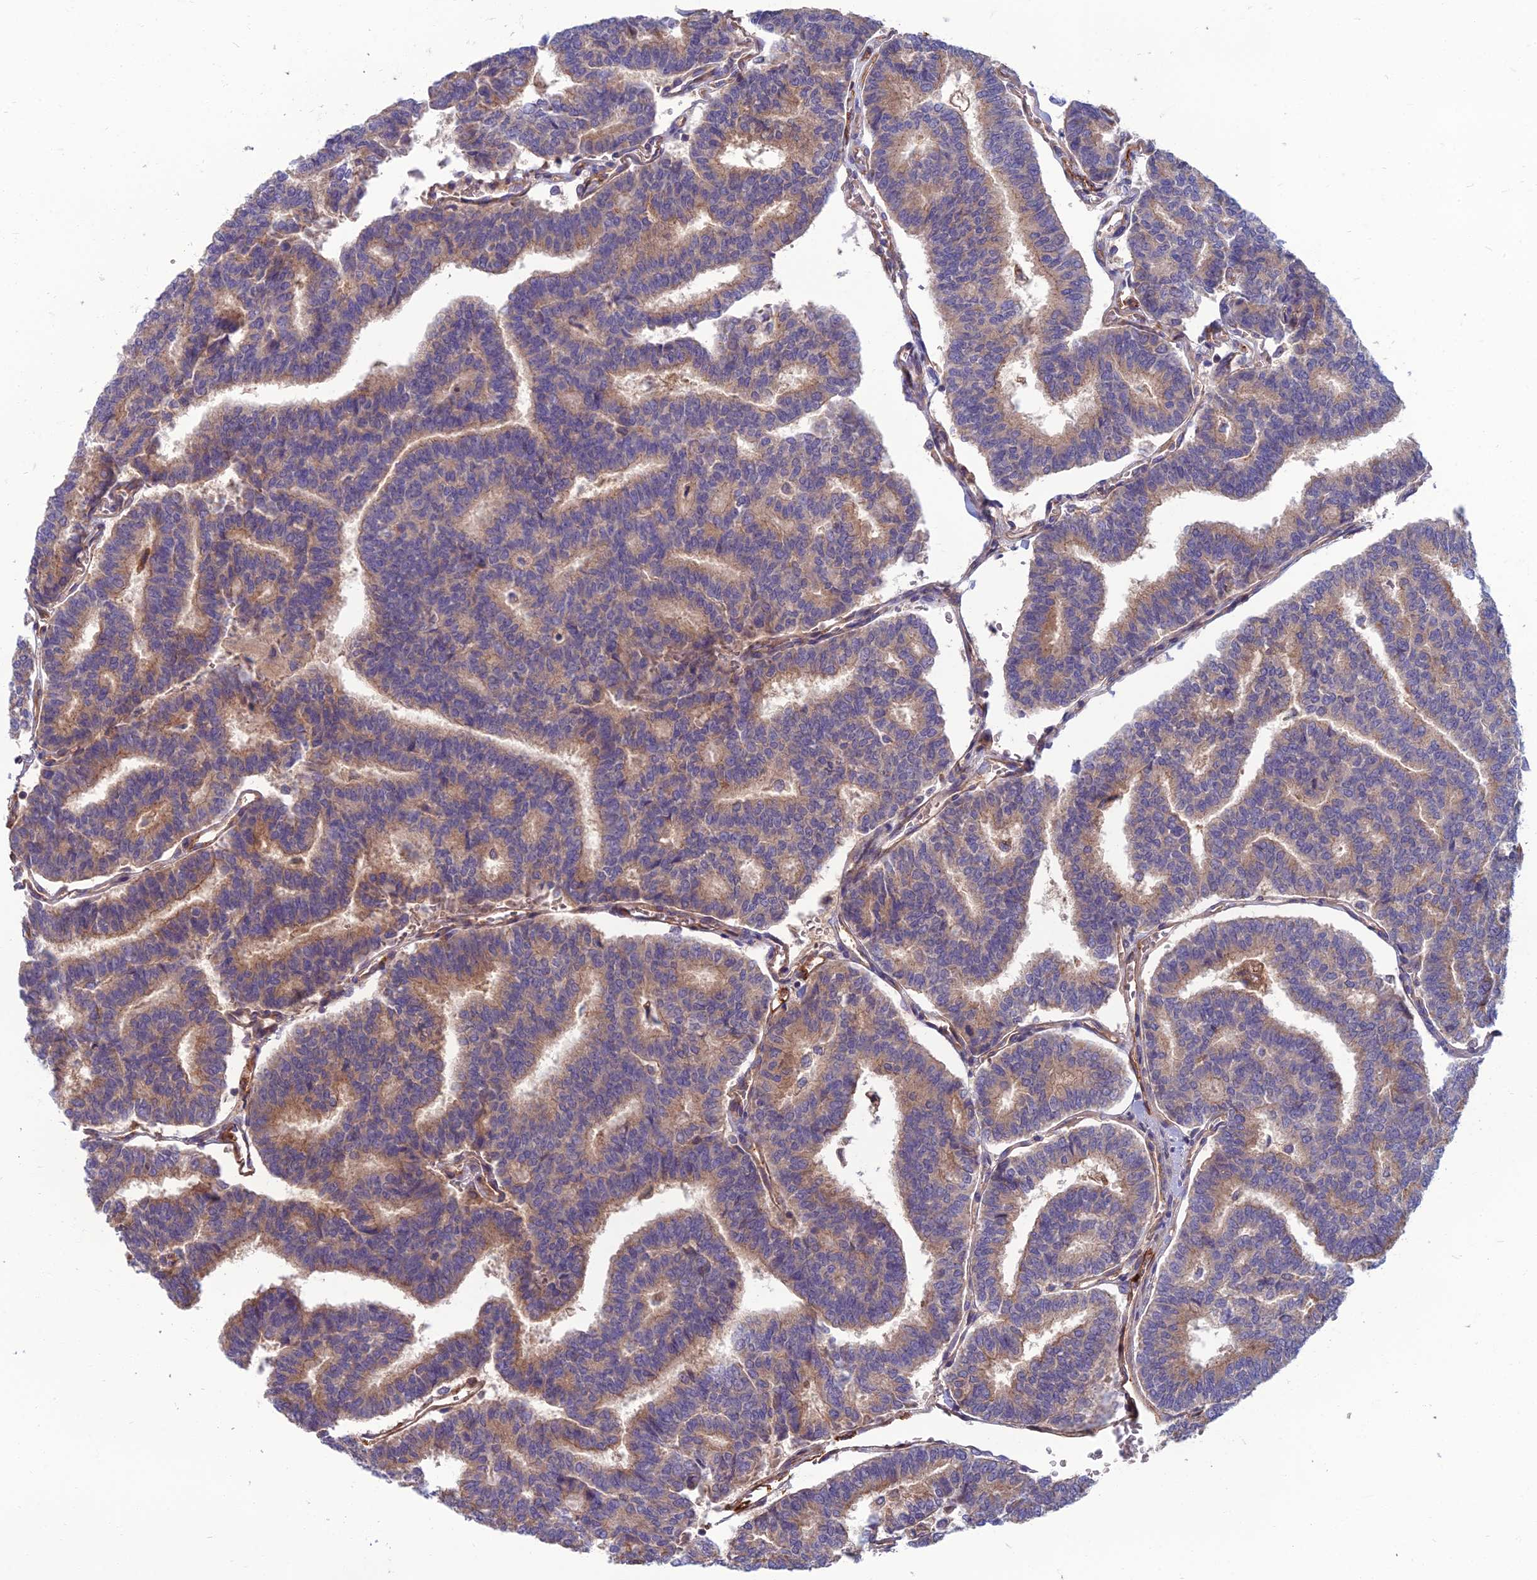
{"staining": {"intensity": "moderate", "quantity": "<25%", "location": "cytoplasmic/membranous"}, "tissue": "thyroid cancer", "cell_type": "Tumor cells", "image_type": "cancer", "snomed": [{"axis": "morphology", "description": "Papillary adenocarcinoma, NOS"}, {"axis": "topography", "description": "Thyroid gland"}], "caption": "Immunohistochemical staining of human papillary adenocarcinoma (thyroid) reveals low levels of moderate cytoplasmic/membranous protein expression in approximately <25% of tumor cells.", "gene": "WDR24", "patient": {"sex": "female", "age": 35}}